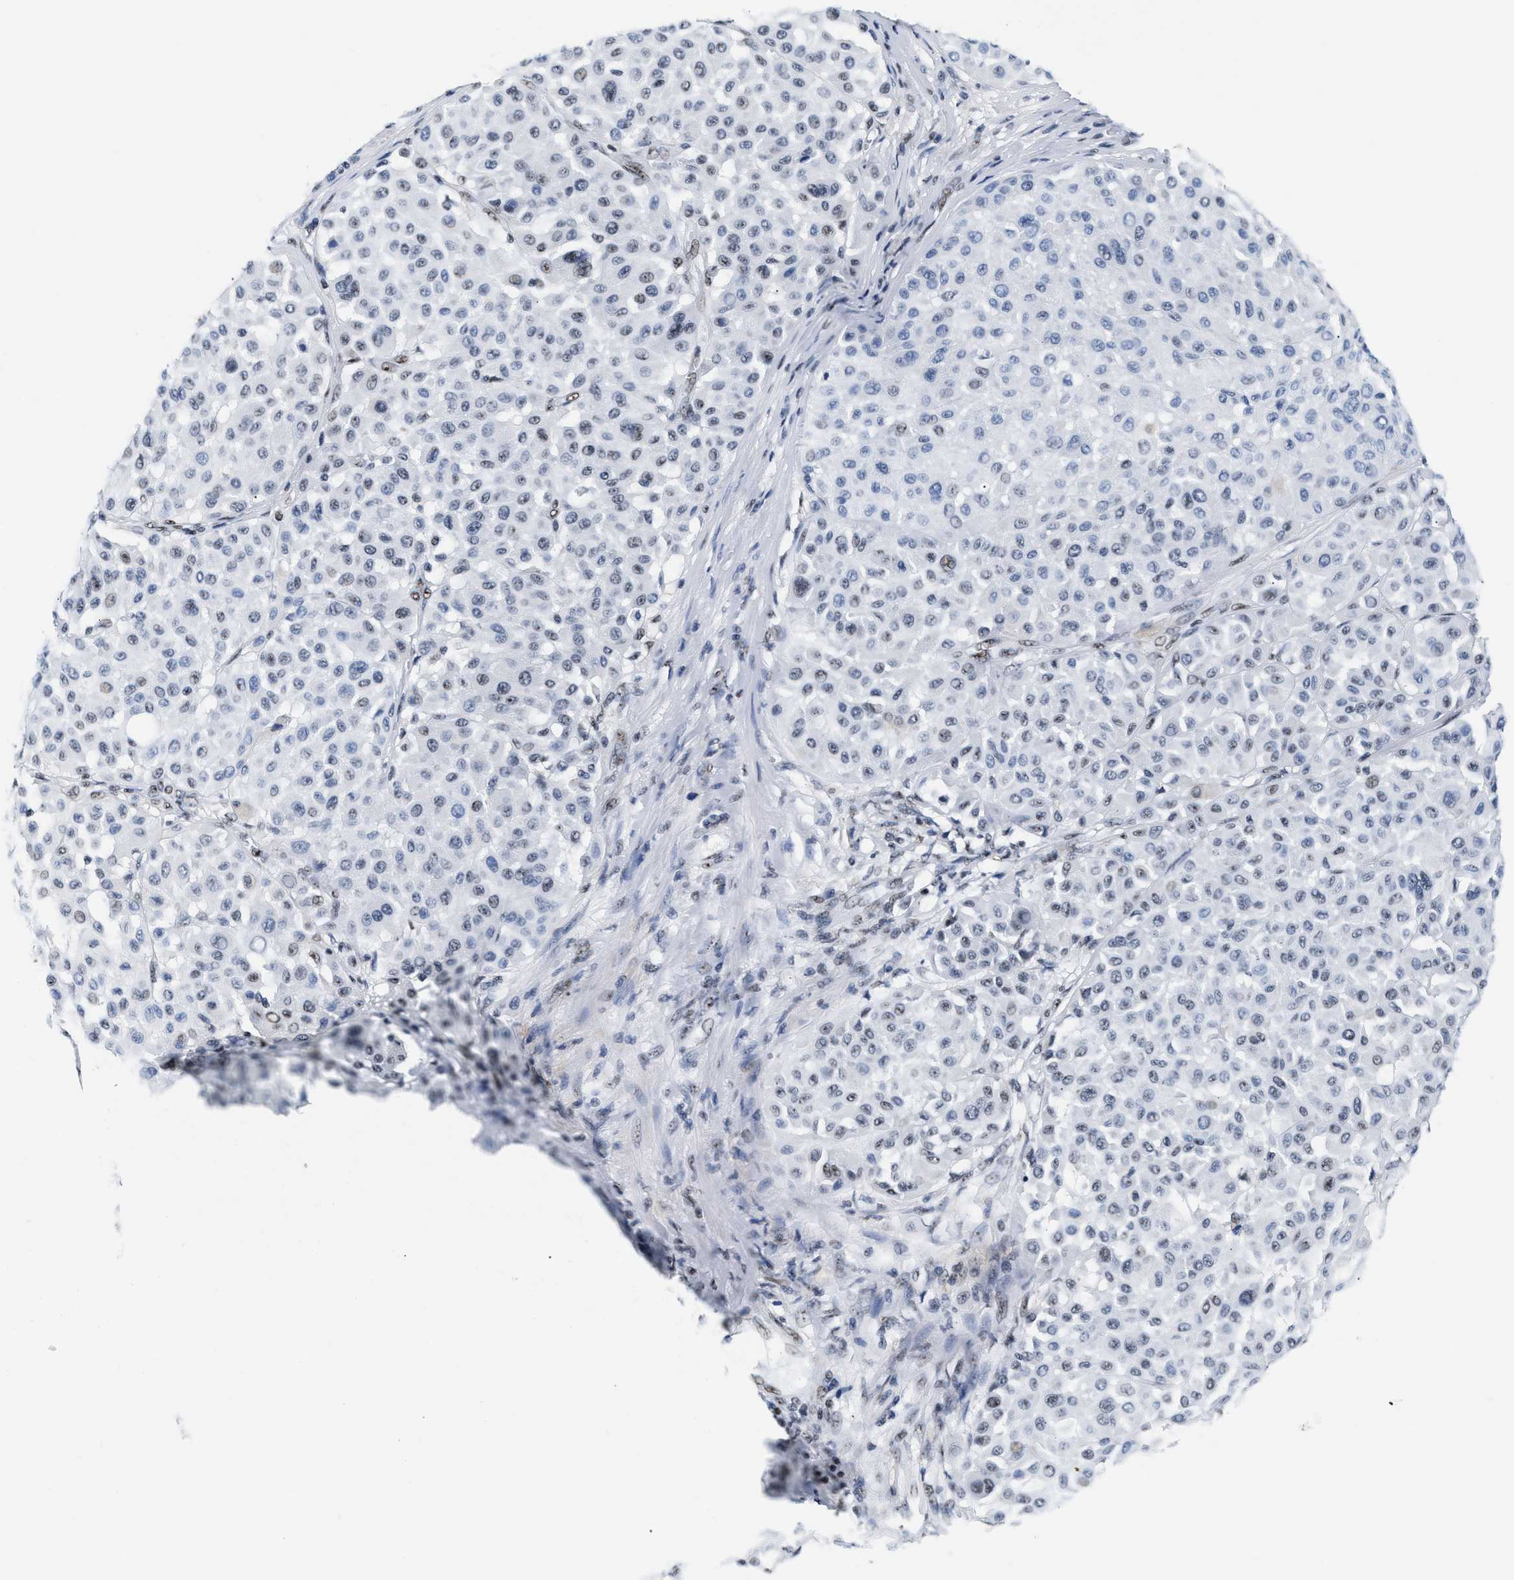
{"staining": {"intensity": "weak", "quantity": "25%-75%", "location": "nuclear"}, "tissue": "melanoma", "cell_type": "Tumor cells", "image_type": "cancer", "snomed": [{"axis": "morphology", "description": "Malignant melanoma, Metastatic site"}, {"axis": "topography", "description": "Soft tissue"}], "caption": "Melanoma tissue shows weak nuclear positivity in about 25%-75% of tumor cells, visualized by immunohistochemistry.", "gene": "RAD50", "patient": {"sex": "male", "age": 41}}